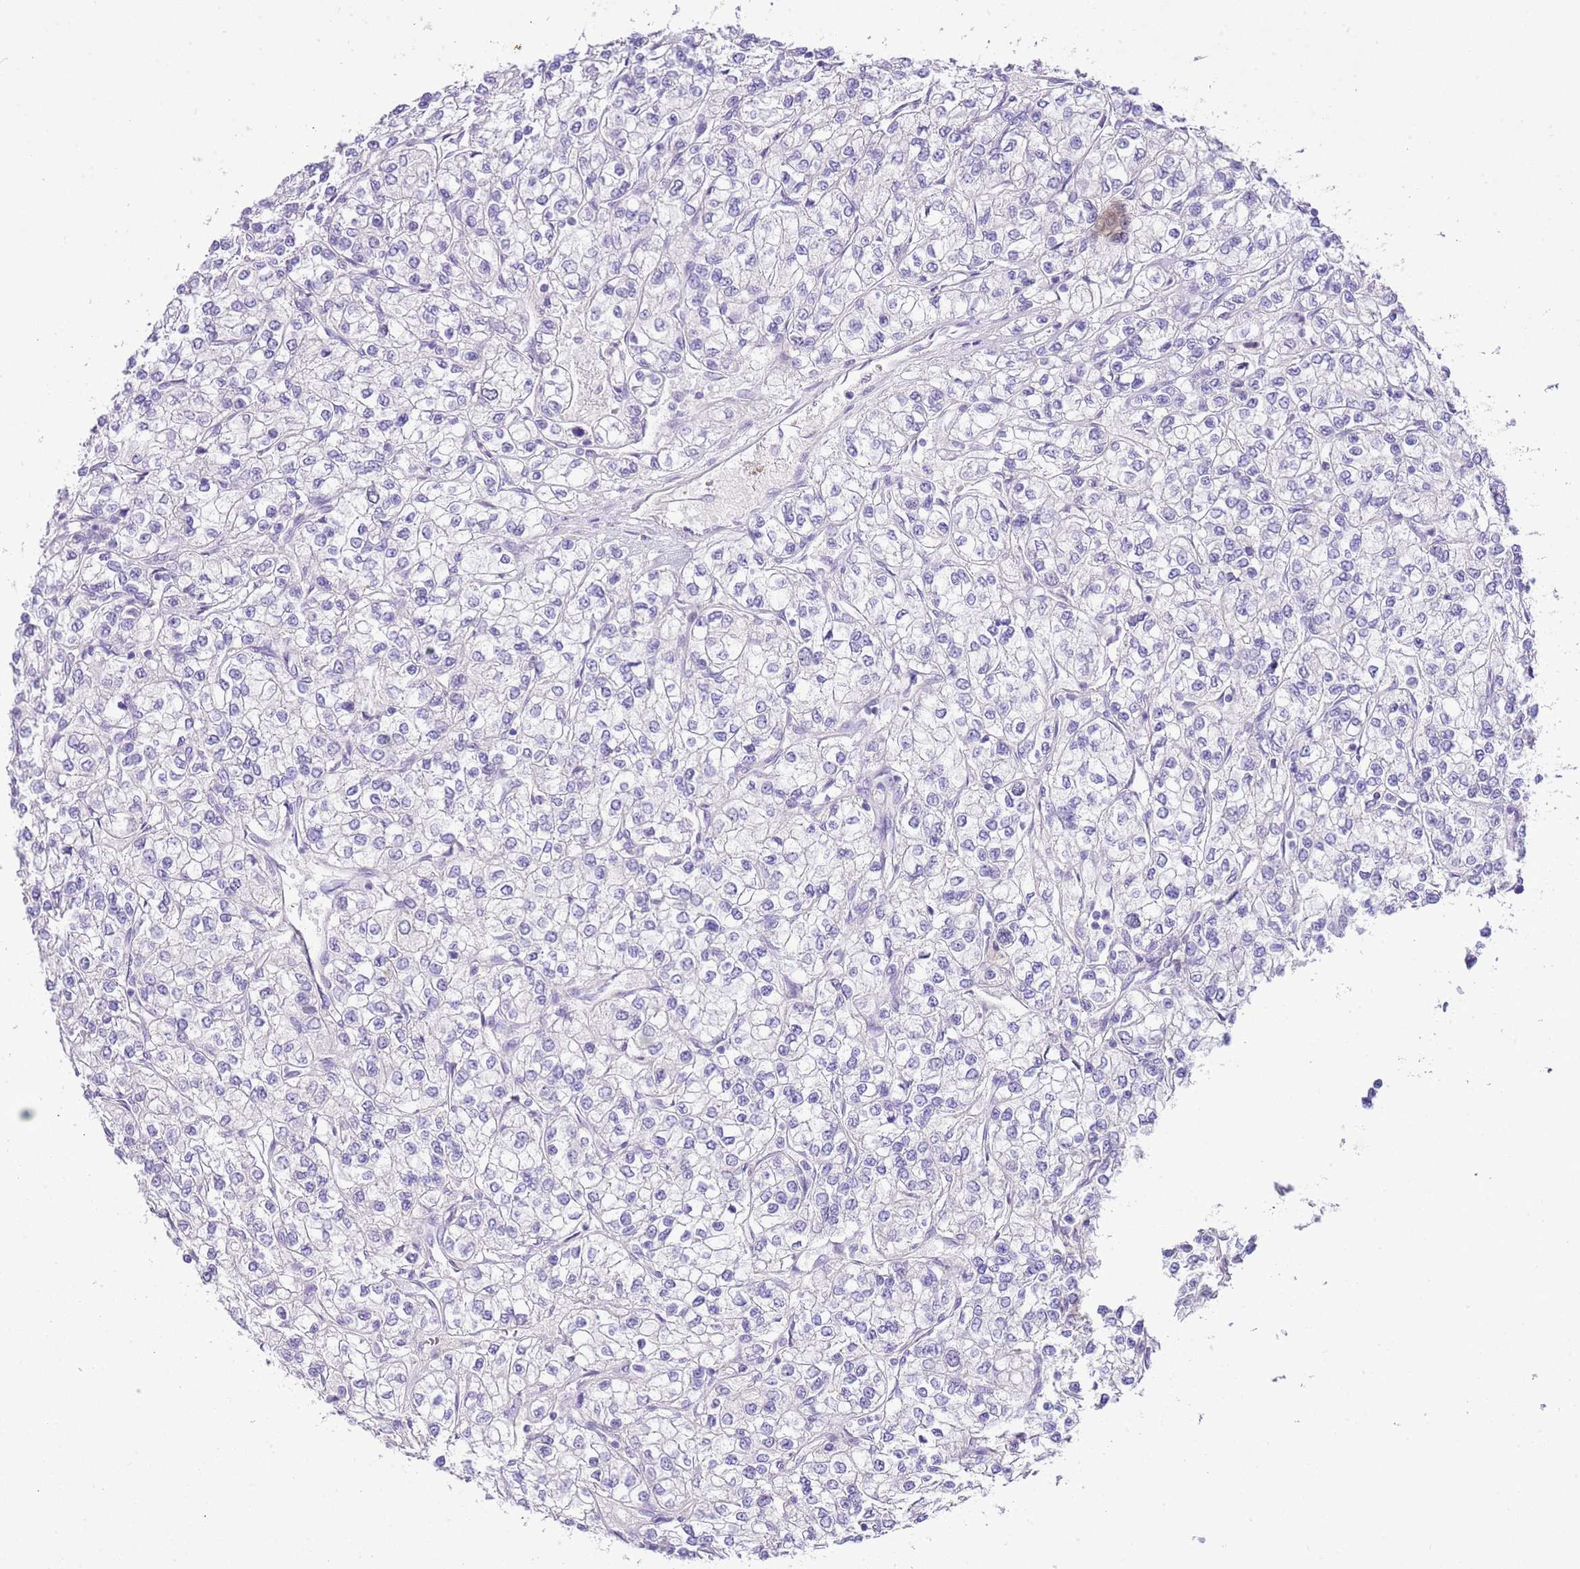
{"staining": {"intensity": "negative", "quantity": "none", "location": "none"}, "tissue": "renal cancer", "cell_type": "Tumor cells", "image_type": "cancer", "snomed": [{"axis": "morphology", "description": "Adenocarcinoma, NOS"}, {"axis": "topography", "description": "Kidney"}], "caption": "Tumor cells are negative for protein expression in human adenocarcinoma (renal).", "gene": "FBRSL1", "patient": {"sex": "male", "age": 80}}